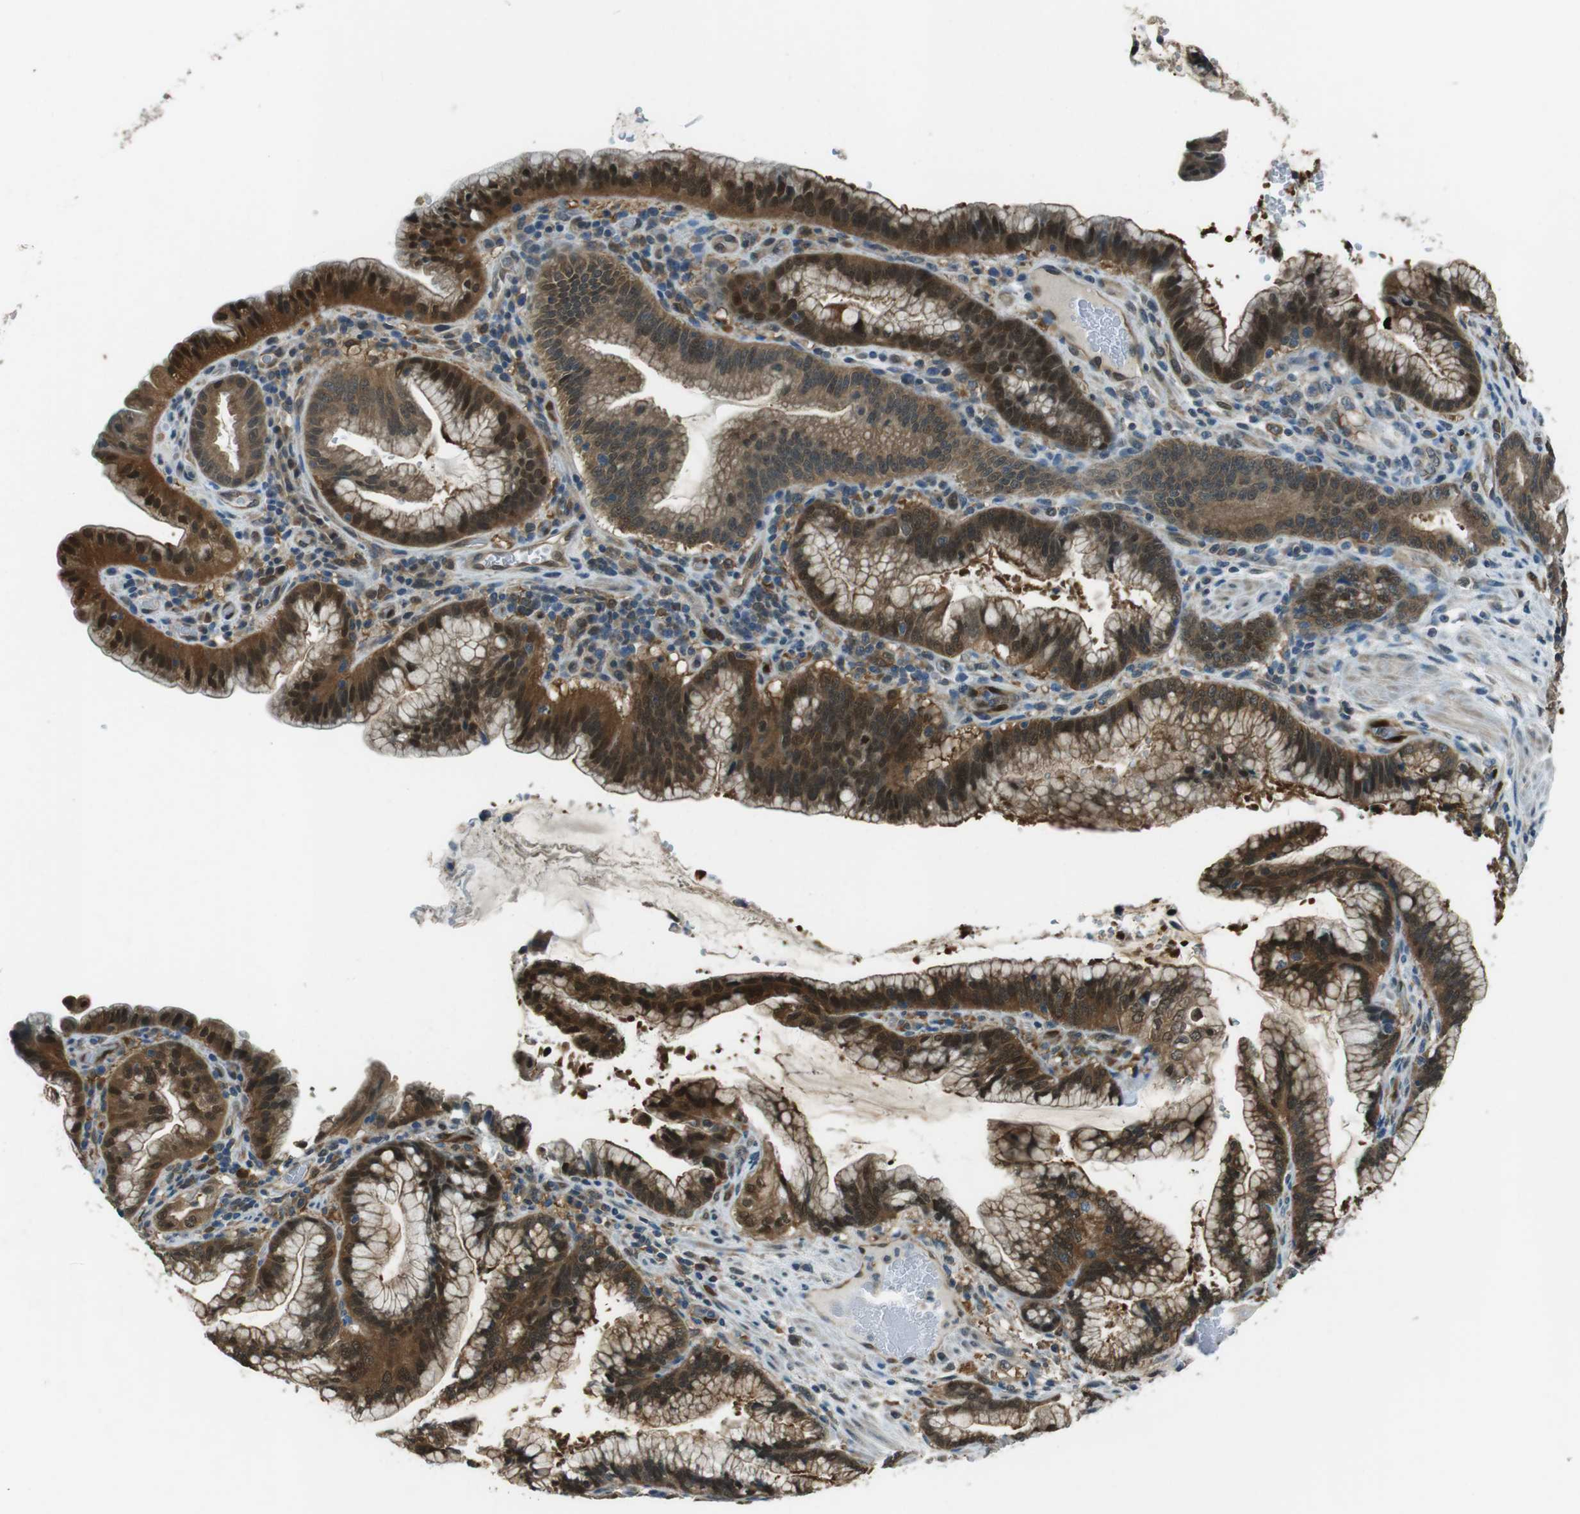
{"staining": {"intensity": "strong", "quantity": ">75%", "location": "cytoplasmic/membranous,nuclear"}, "tissue": "pancreatic cancer", "cell_type": "Tumor cells", "image_type": "cancer", "snomed": [{"axis": "morphology", "description": "Adenocarcinoma, NOS"}, {"axis": "topography", "description": "Pancreas"}], "caption": "A histopathology image of pancreatic cancer stained for a protein reveals strong cytoplasmic/membranous and nuclear brown staining in tumor cells.", "gene": "MFAP3", "patient": {"sex": "female", "age": 64}}